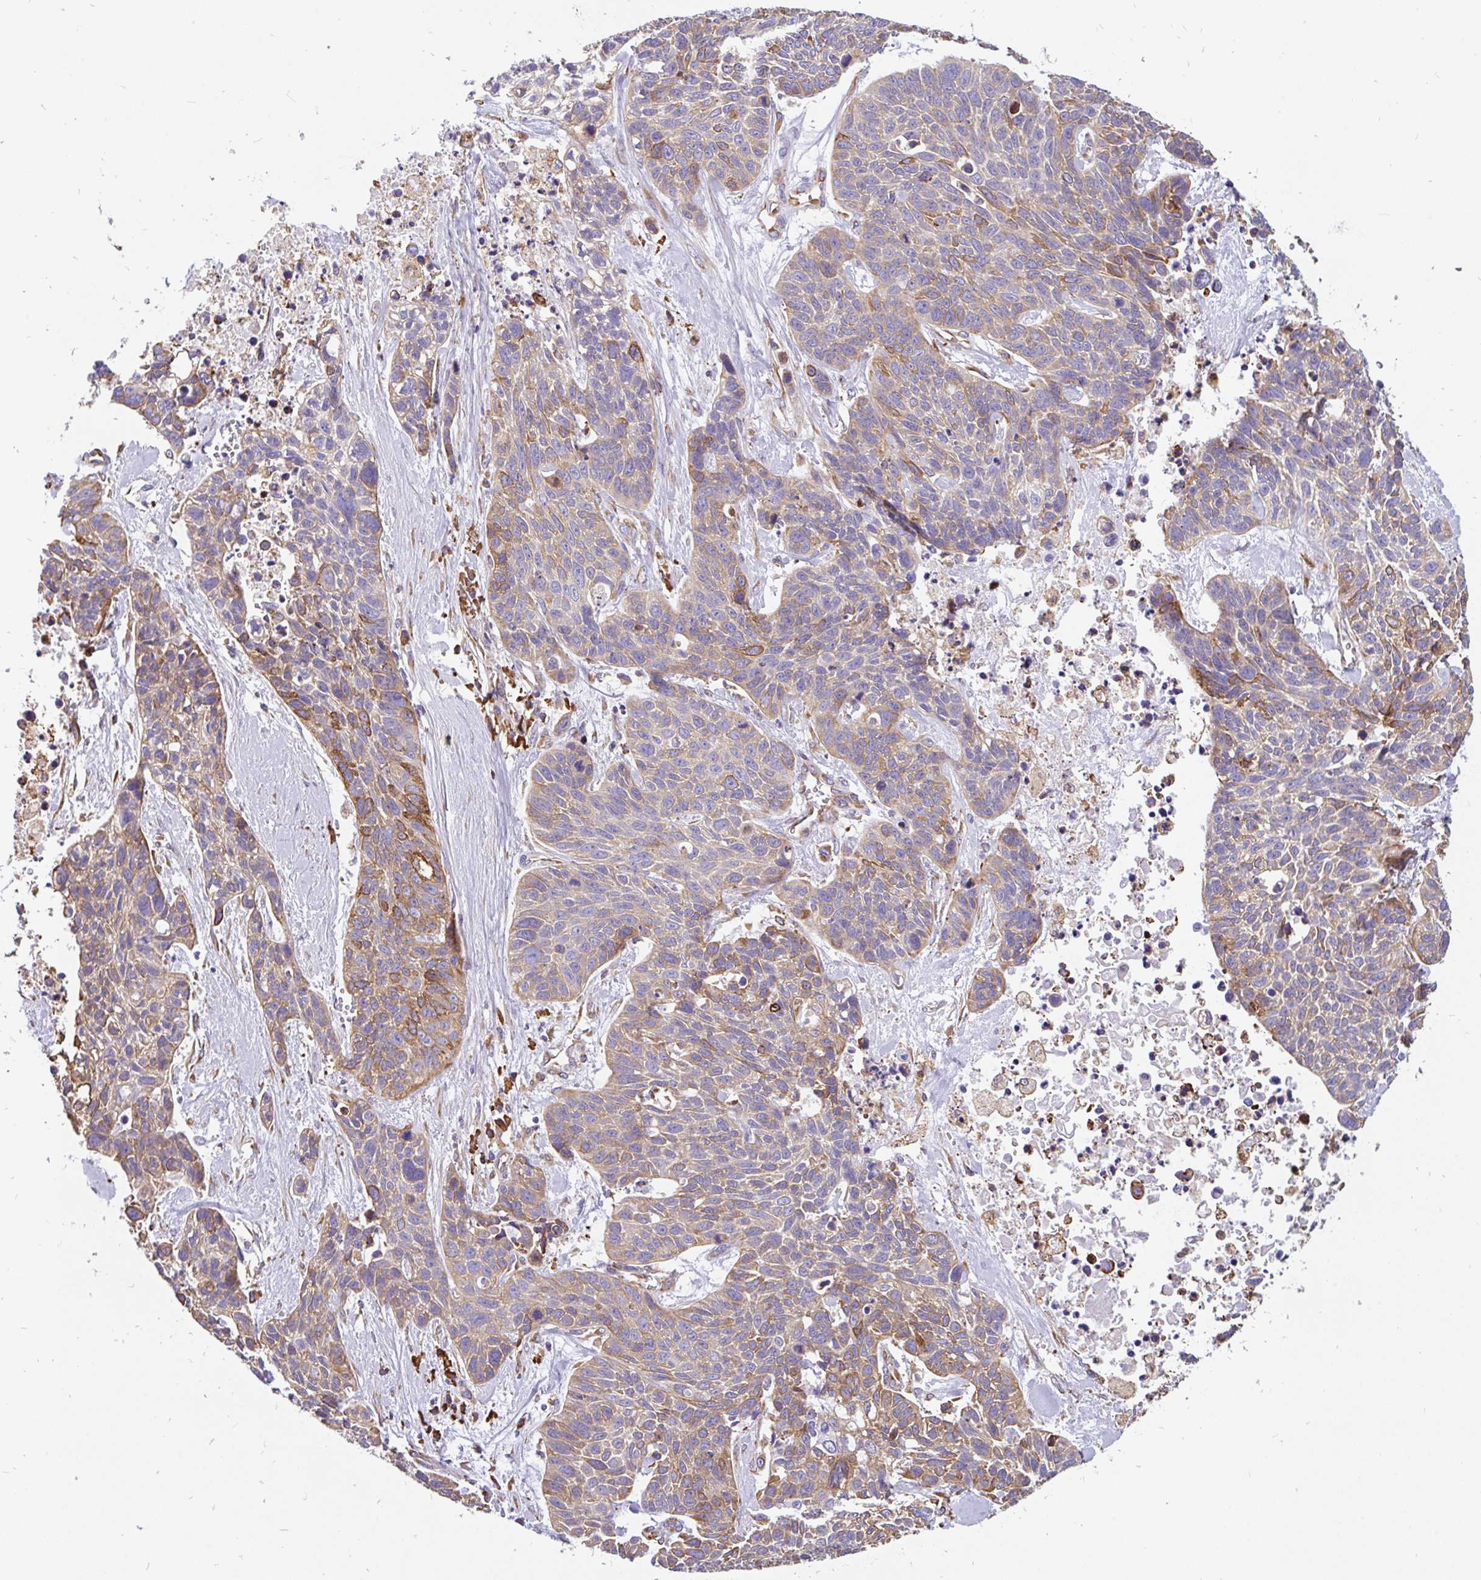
{"staining": {"intensity": "moderate", "quantity": "25%-75%", "location": "cytoplasmic/membranous"}, "tissue": "lung cancer", "cell_type": "Tumor cells", "image_type": "cancer", "snomed": [{"axis": "morphology", "description": "Squamous cell carcinoma, NOS"}, {"axis": "topography", "description": "Lung"}], "caption": "High-magnification brightfield microscopy of lung cancer (squamous cell carcinoma) stained with DAB (3,3'-diaminobenzidine) (brown) and counterstained with hematoxylin (blue). tumor cells exhibit moderate cytoplasmic/membranous expression is identified in approximately25%-75% of cells.", "gene": "EML5", "patient": {"sex": "male", "age": 62}}